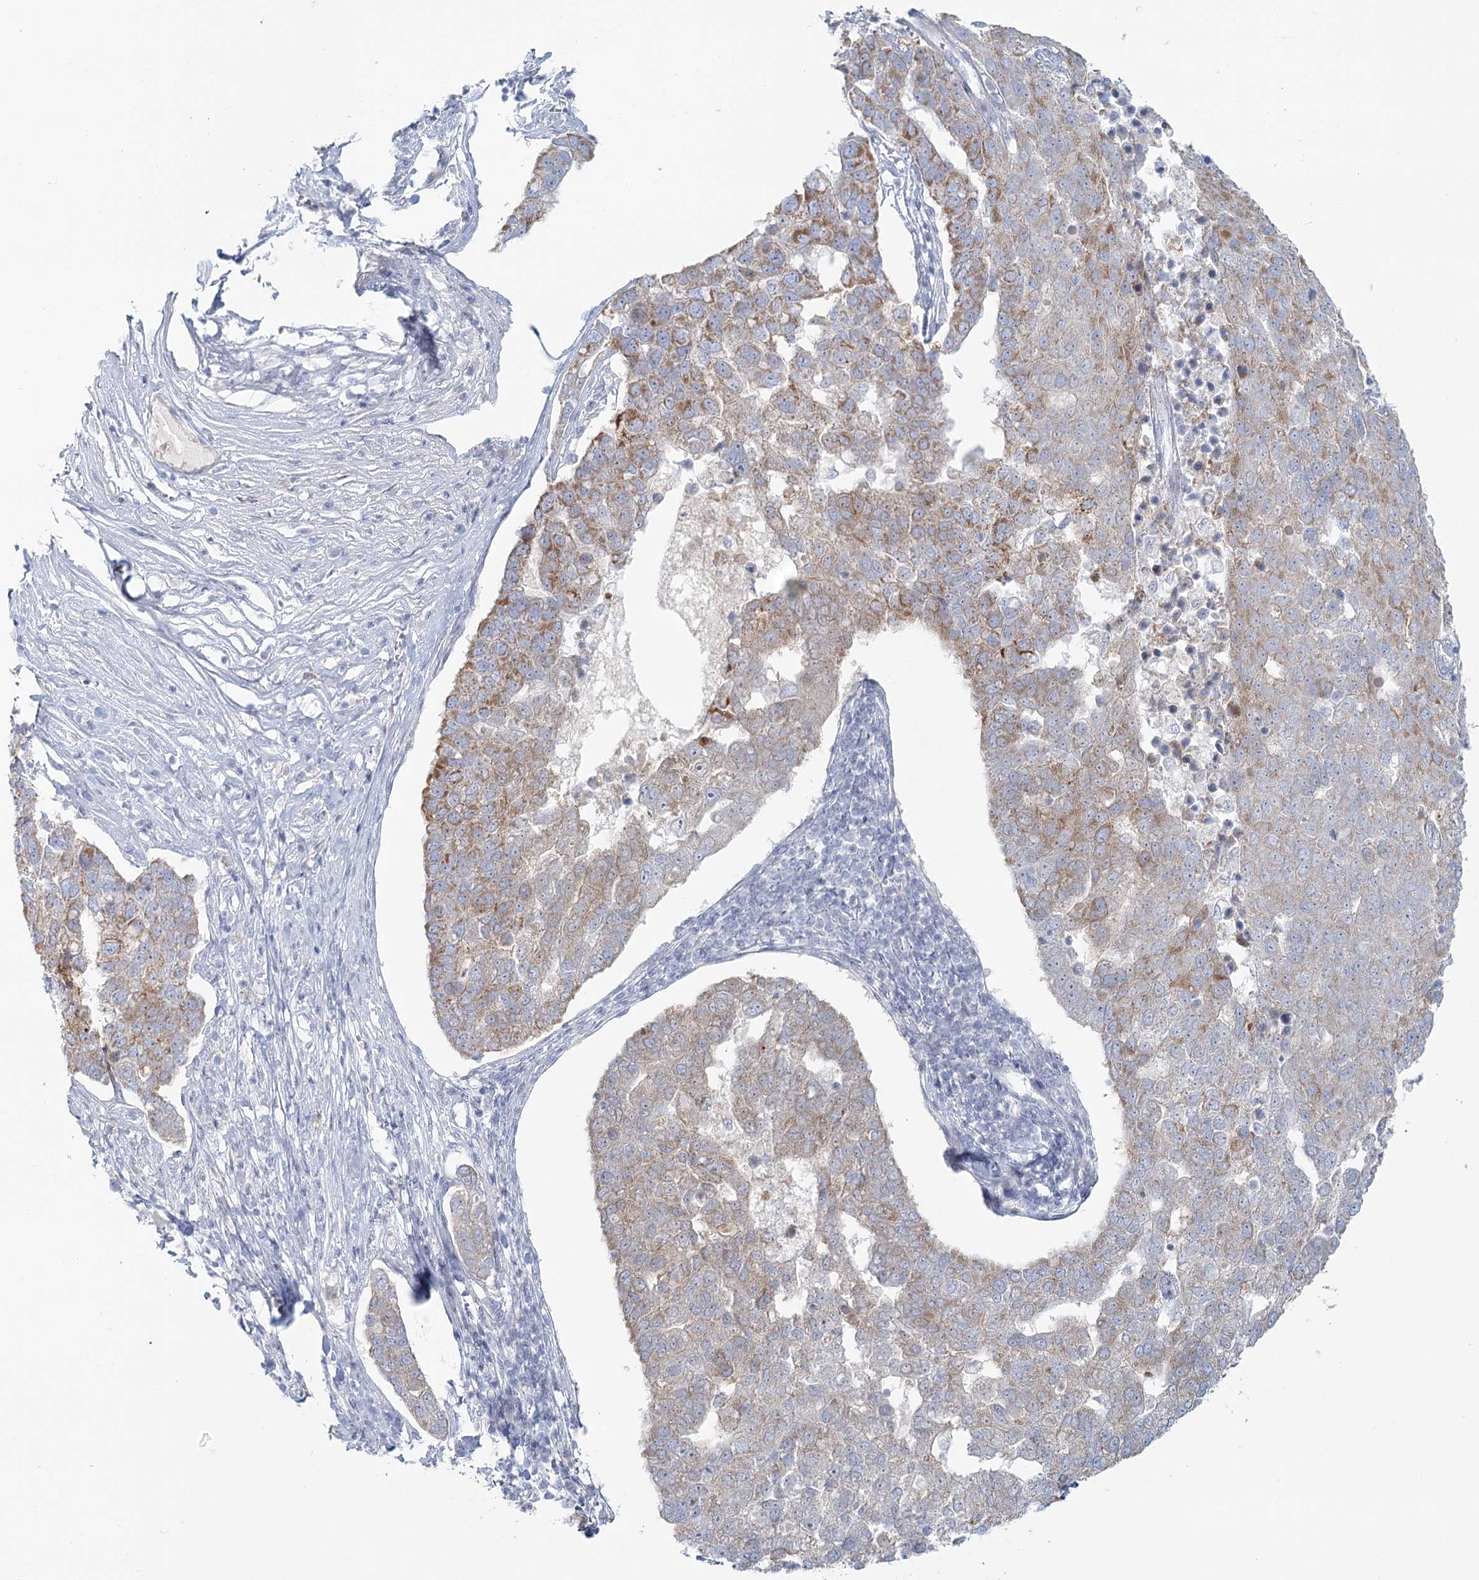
{"staining": {"intensity": "weak", "quantity": "25%-75%", "location": "cytoplasmic/membranous"}, "tissue": "pancreatic cancer", "cell_type": "Tumor cells", "image_type": "cancer", "snomed": [{"axis": "morphology", "description": "Adenocarcinoma, NOS"}, {"axis": "topography", "description": "Pancreas"}], "caption": "A micrograph of adenocarcinoma (pancreatic) stained for a protein shows weak cytoplasmic/membranous brown staining in tumor cells.", "gene": "BPHL", "patient": {"sex": "female", "age": 61}}